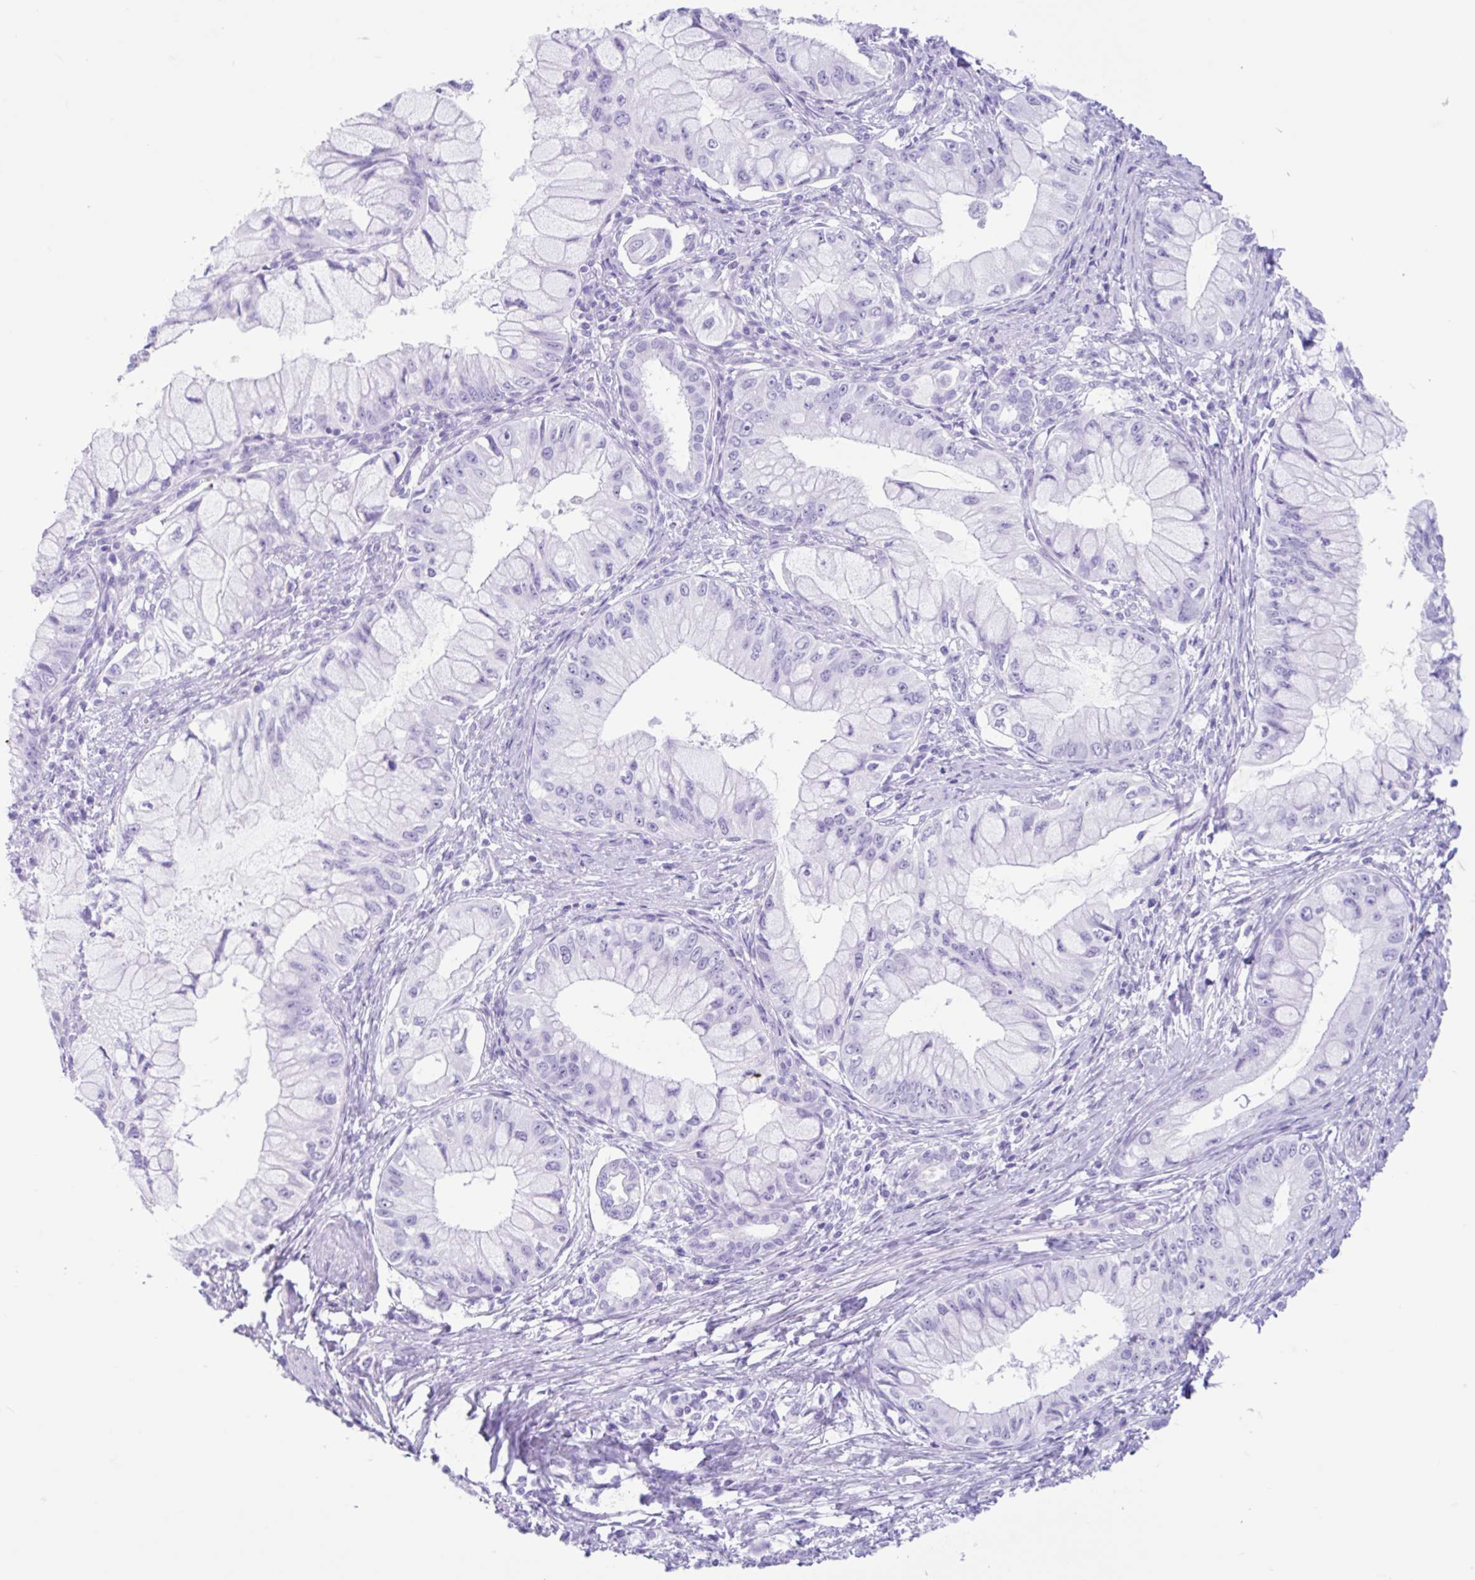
{"staining": {"intensity": "negative", "quantity": "none", "location": "none"}, "tissue": "pancreatic cancer", "cell_type": "Tumor cells", "image_type": "cancer", "snomed": [{"axis": "morphology", "description": "Adenocarcinoma, NOS"}, {"axis": "topography", "description": "Pancreas"}], "caption": "The image exhibits no significant staining in tumor cells of pancreatic cancer (adenocarcinoma).", "gene": "IAPP", "patient": {"sex": "male", "age": 48}}